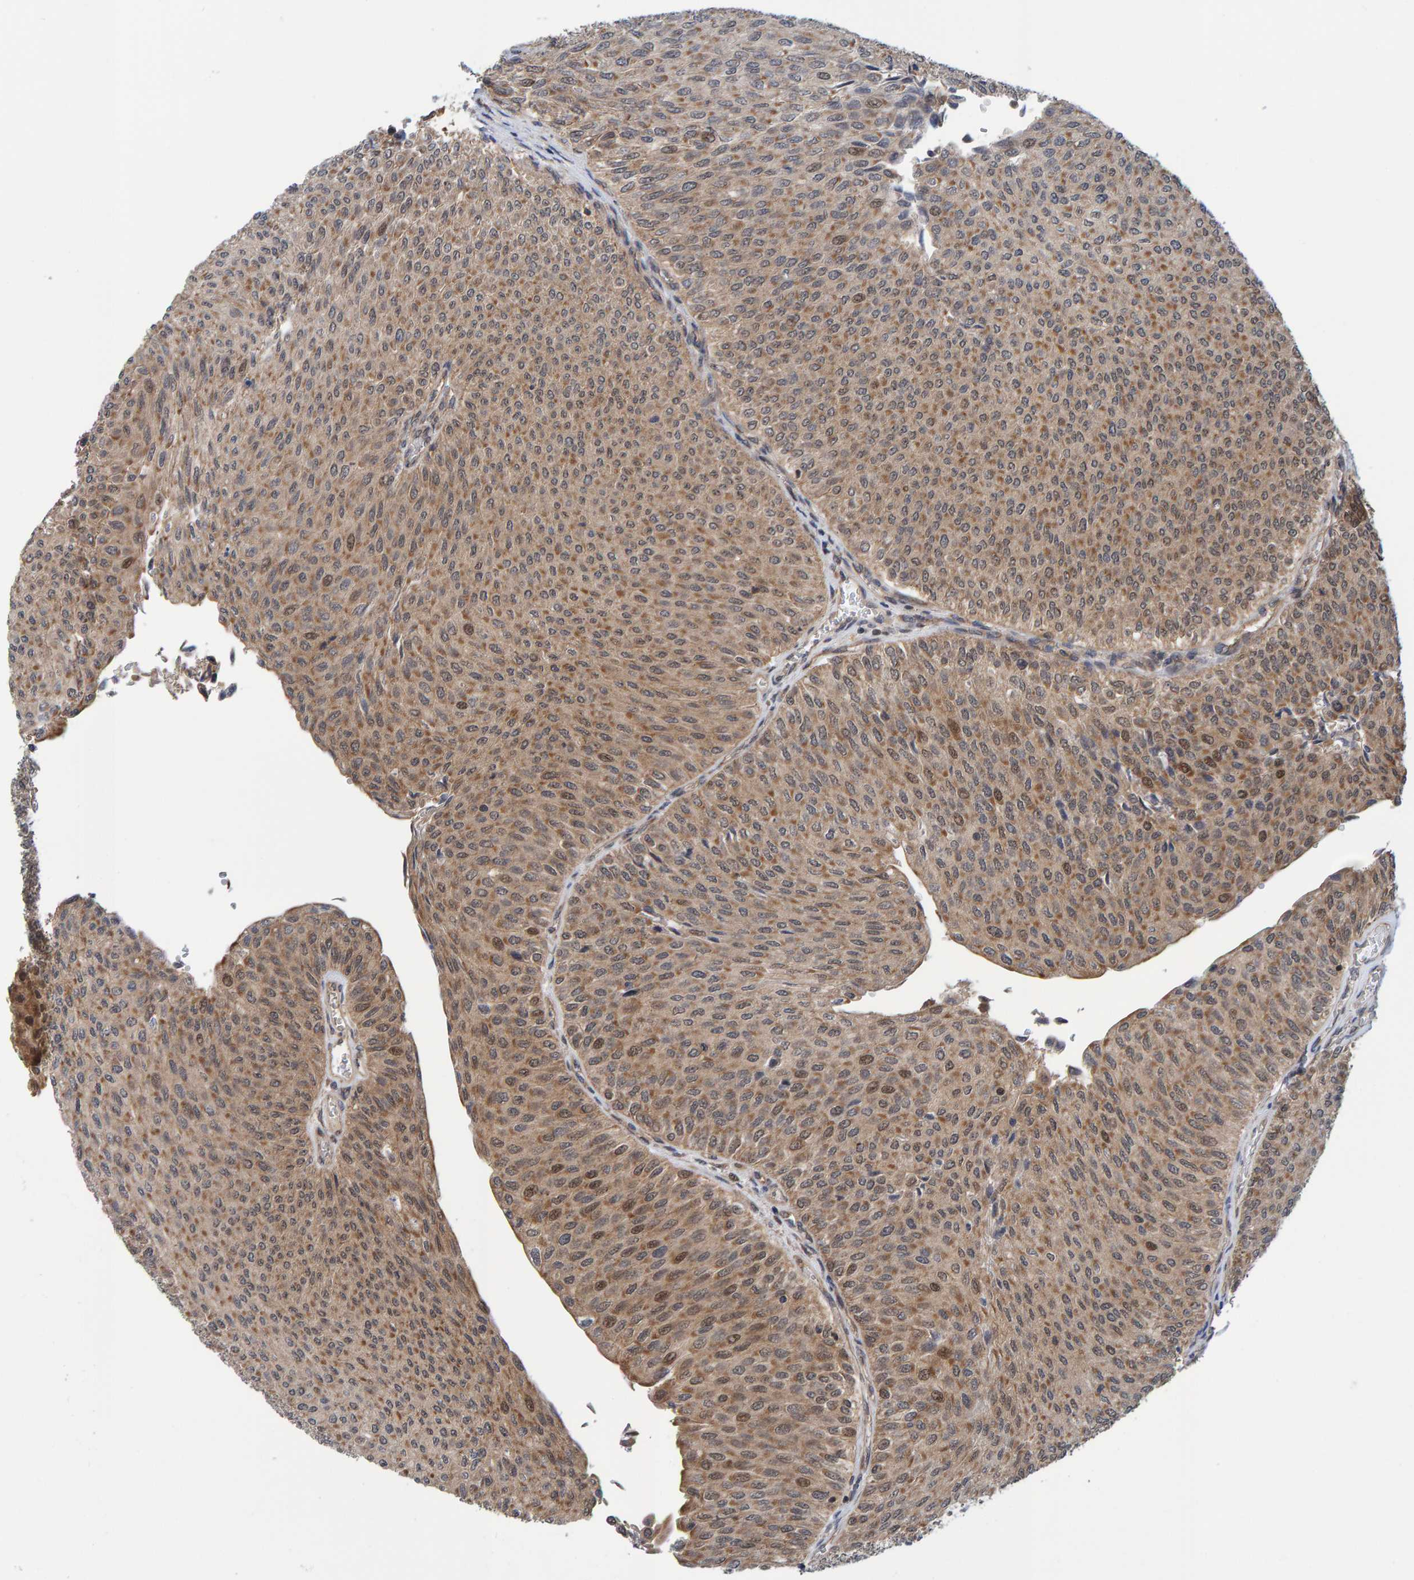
{"staining": {"intensity": "moderate", "quantity": ">75%", "location": "cytoplasmic/membranous"}, "tissue": "urothelial cancer", "cell_type": "Tumor cells", "image_type": "cancer", "snomed": [{"axis": "morphology", "description": "Urothelial carcinoma, Low grade"}, {"axis": "topography", "description": "Urinary bladder"}], "caption": "A histopathology image of human urothelial cancer stained for a protein demonstrates moderate cytoplasmic/membranous brown staining in tumor cells.", "gene": "SCRN2", "patient": {"sex": "male", "age": 78}}